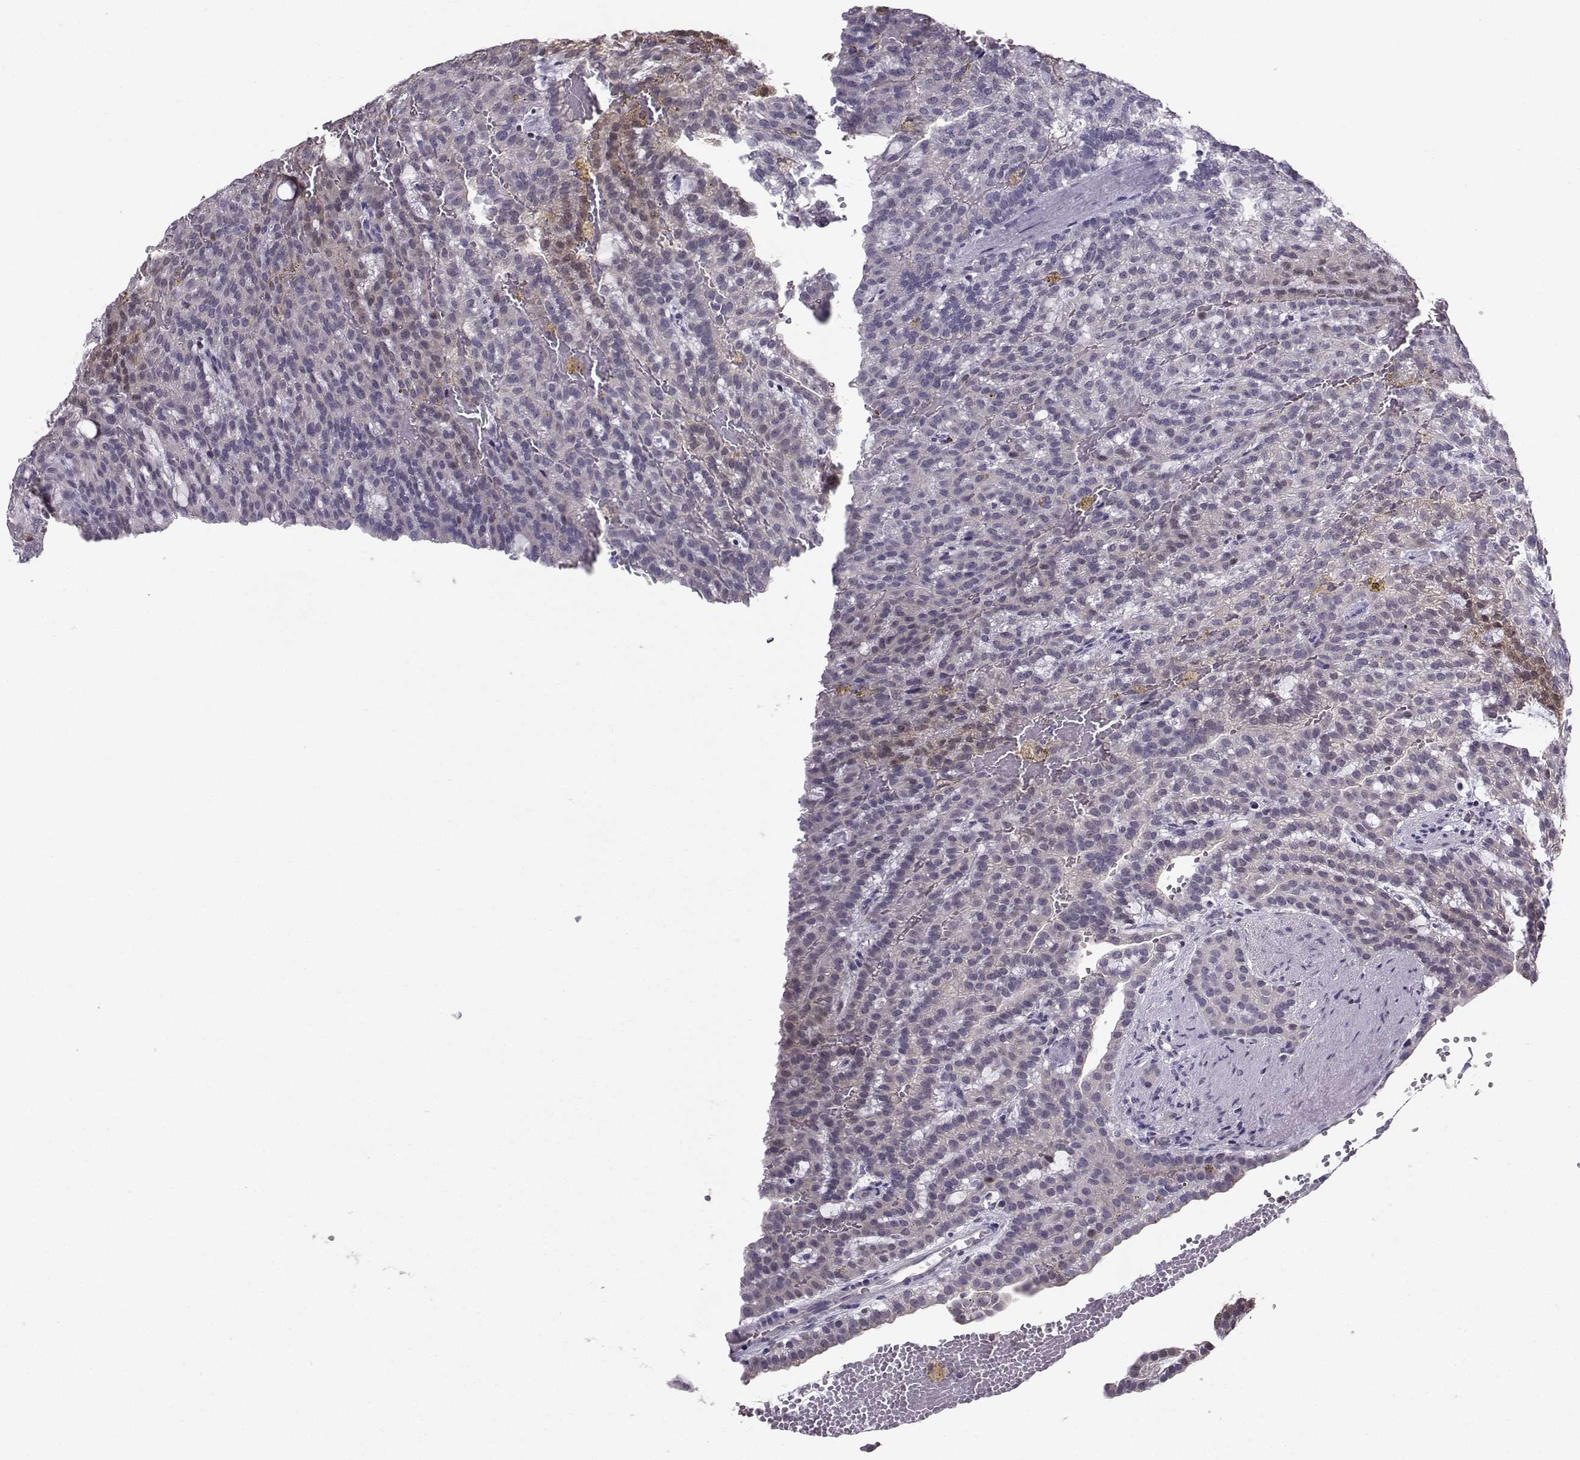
{"staining": {"intensity": "weak", "quantity": "<25%", "location": "cytoplasmic/membranous,nuclear"}, "tissue": "renal cancer", "cell_type": "Tumor cells", "image_type": "cancer", "snomed": [{"axis": "morphology", "description": "Adenocarcinoma, NOS"}, {"axis": "topography", "description": "Kidney"}], "caption": "Protein analysis of renal cancer (adenocarcinoma) displays no significant expression in tumor cells. (IHC, brightfield microscopy, high magnification).", "gene": "PGK1", "patient": {"sex": "male", "age": 63}}